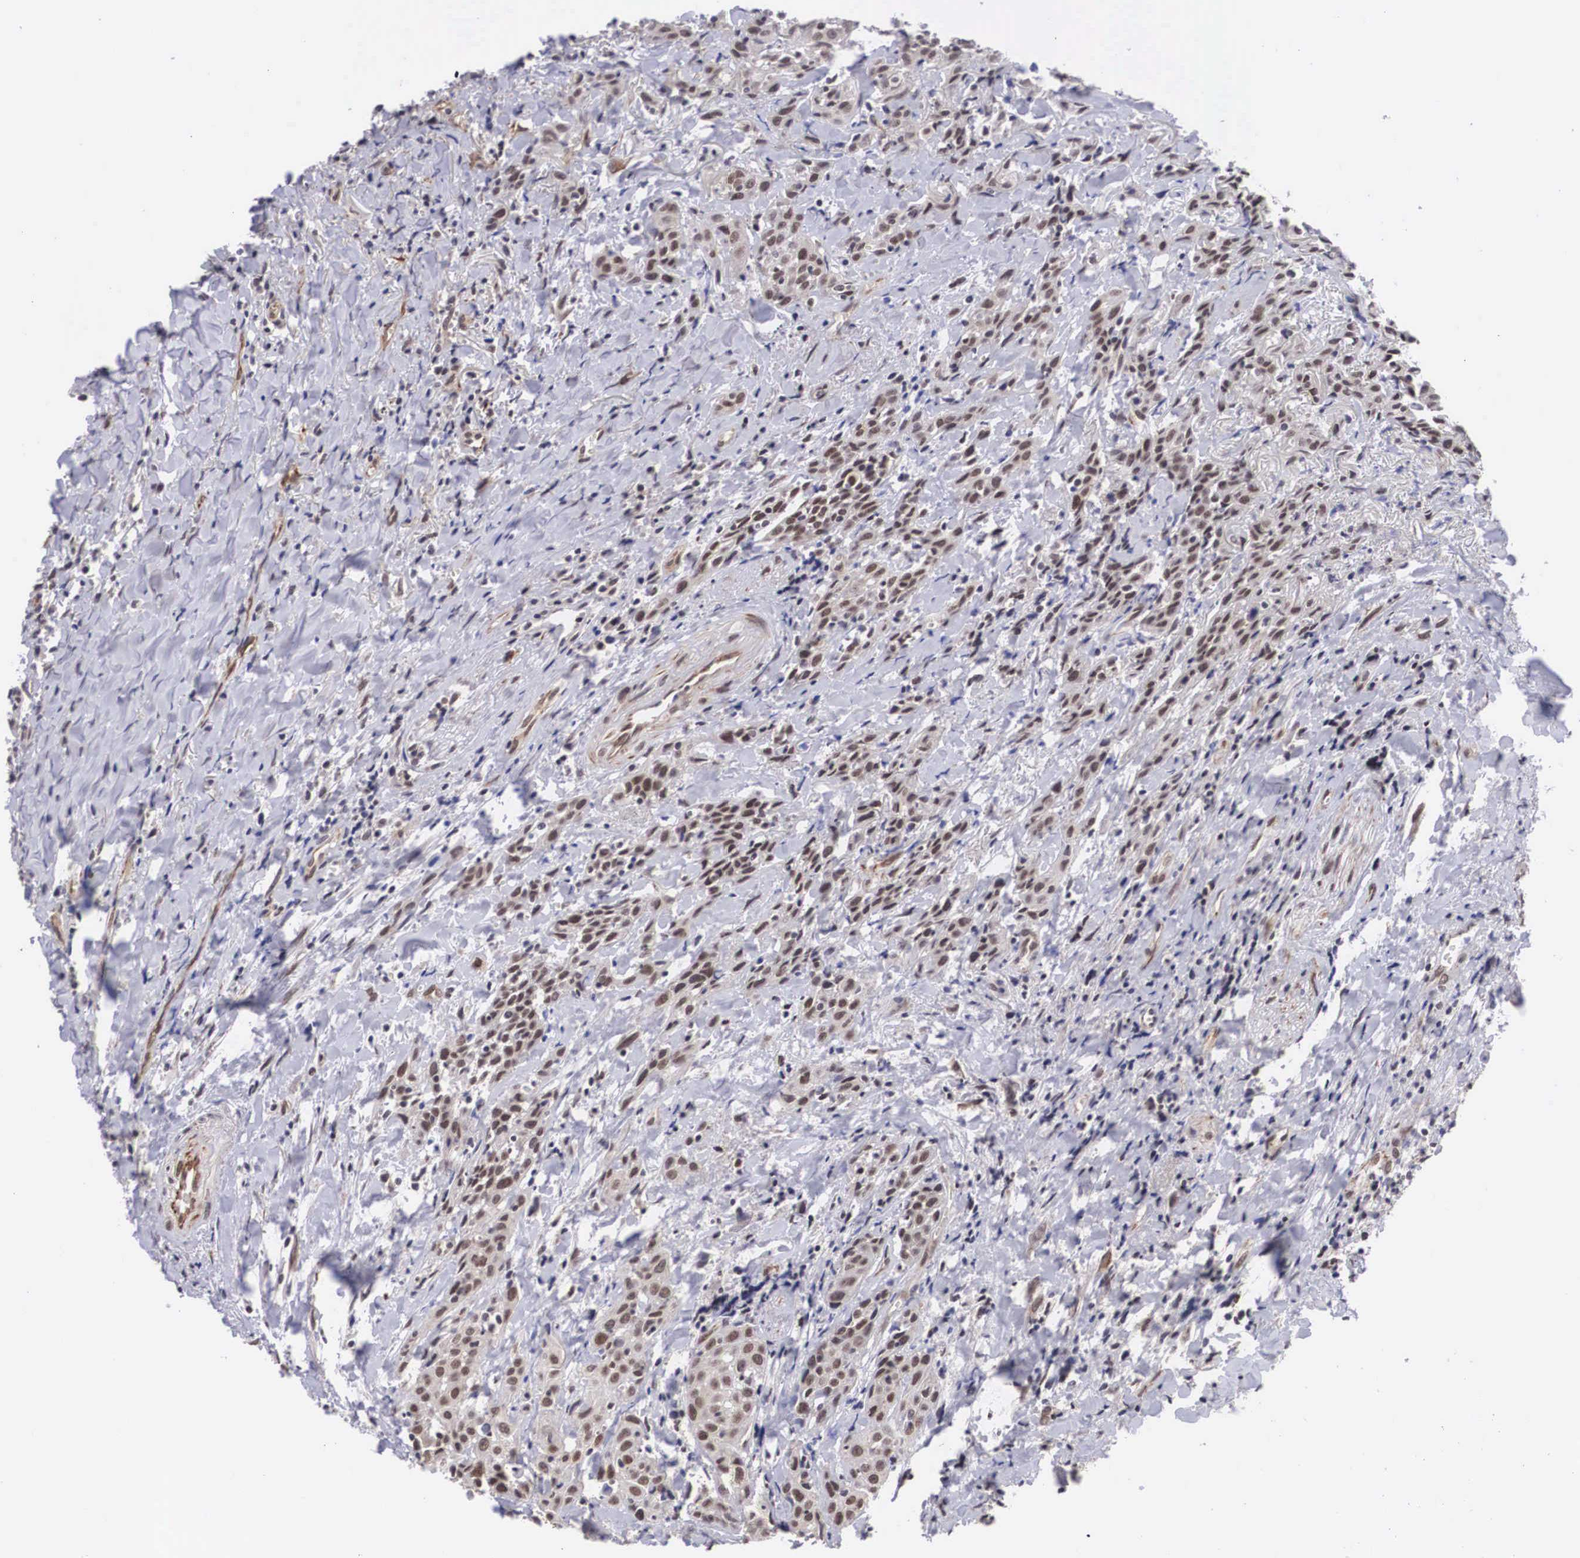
{"staining": {"intensity": "moderate", "quantity": ">75%", "location": "nuclear"}, "tissue": "head and neck cancer", "cell_type": "Tumor cells", "image_type": "cancer", "snomed": [{"axis": "morphology", "description": "Squamous cell carcinoma, NOS"}, {"axis": "topography", "description": "Oral tissue"}, {"axis": "topography", "description": "Head-Neck"}], "caption": "This is a histology image of immunohistochemistry staining of head and neck cancer (squamous cell carcinoma), which shows moderate expression in the nuclear of tumor cells.", "gene": "MORC2", "patient": {"sex": "female", "age": 82}}